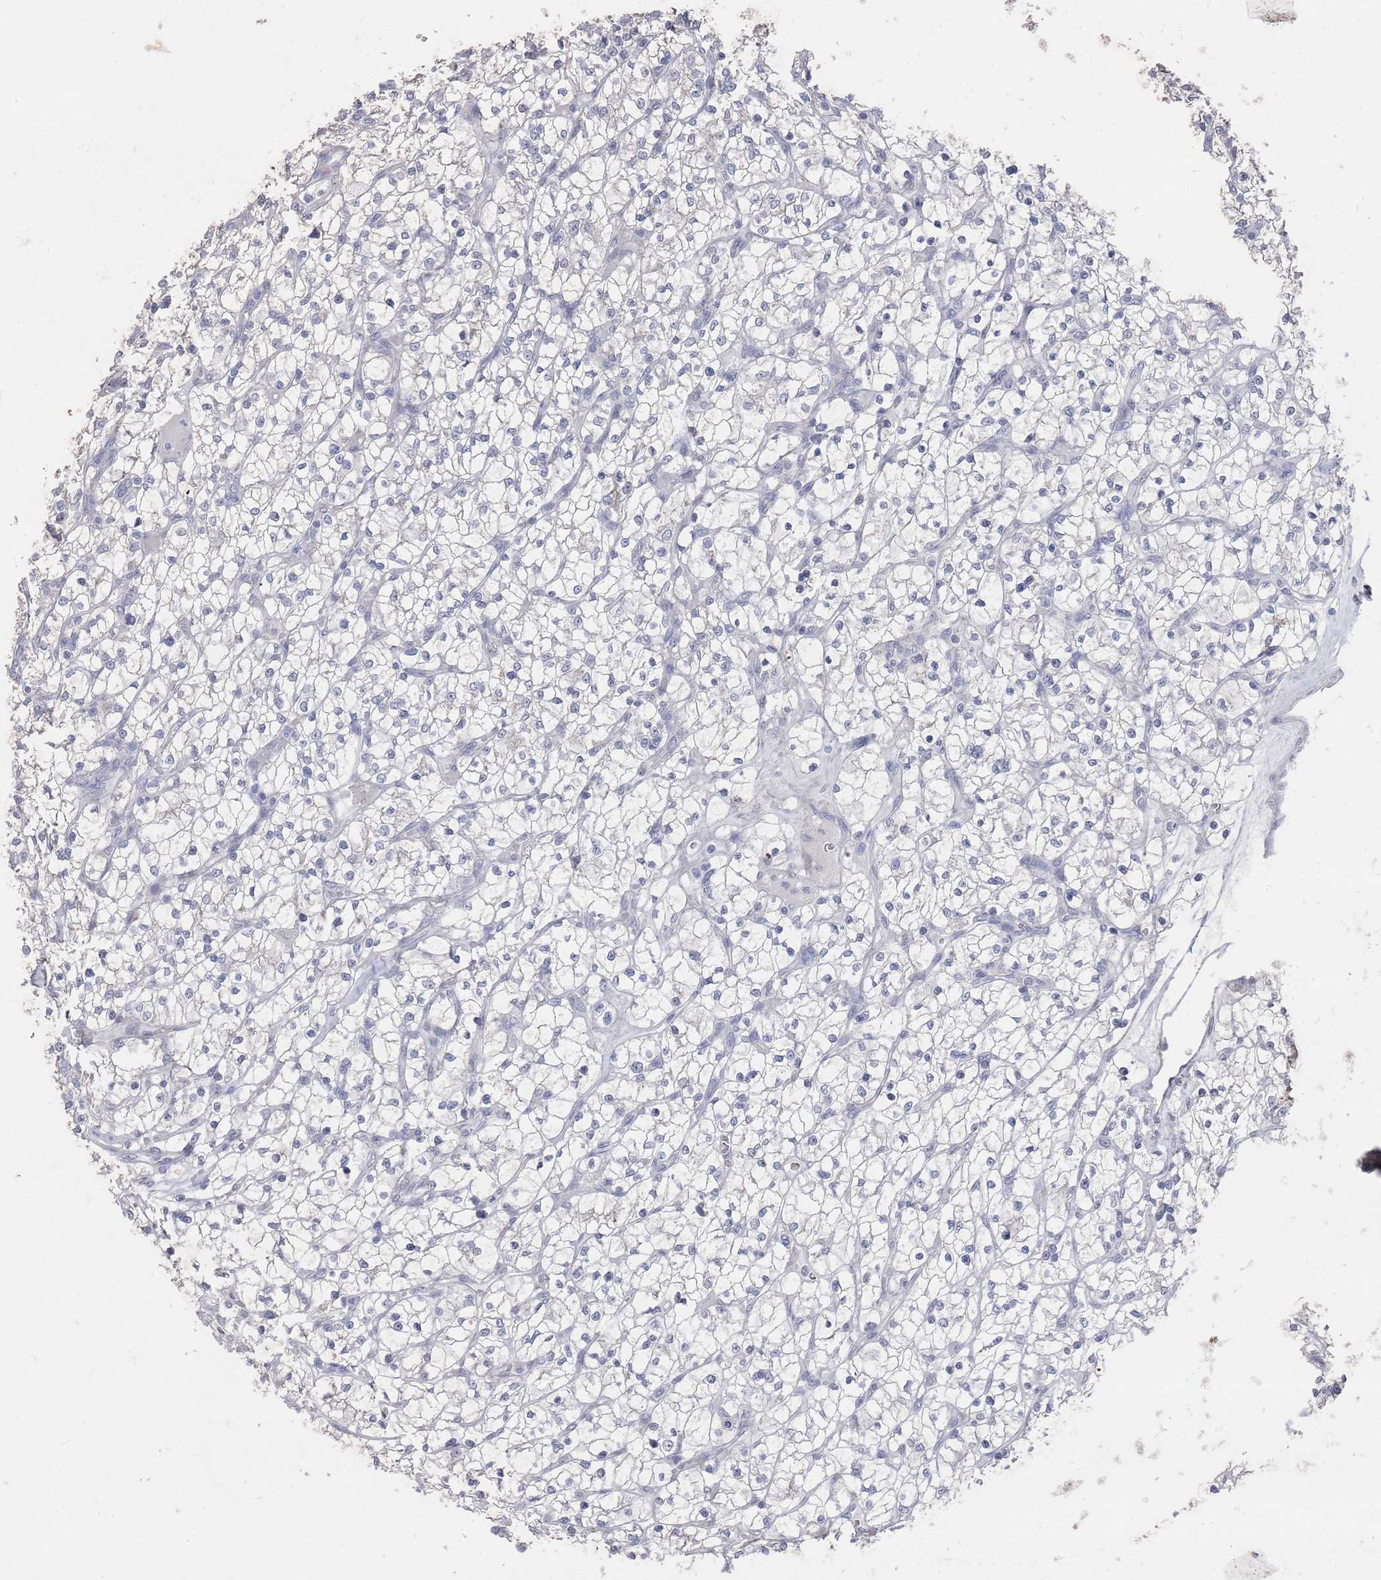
{"staining": {"intensity": "negative", "quantity": "none", "location": "none"}, "tissue": "renal cancer", "cell_type": "Tumor cells", "image_type": "cancer", "snomed": [{"axis": "morphology", "description": "Adenocarcinoma, NOS"}, {"axis": "topography", "description": "Kidney"}], "caption": "DAB (3,3'-diaminobenzidine) immunohistochemical staining of adenocarcinoma (renal) demonstrates no significant staining in tumor cells.", "gene": "PROM2", "patient": {"sex": "female", "age": 64}}